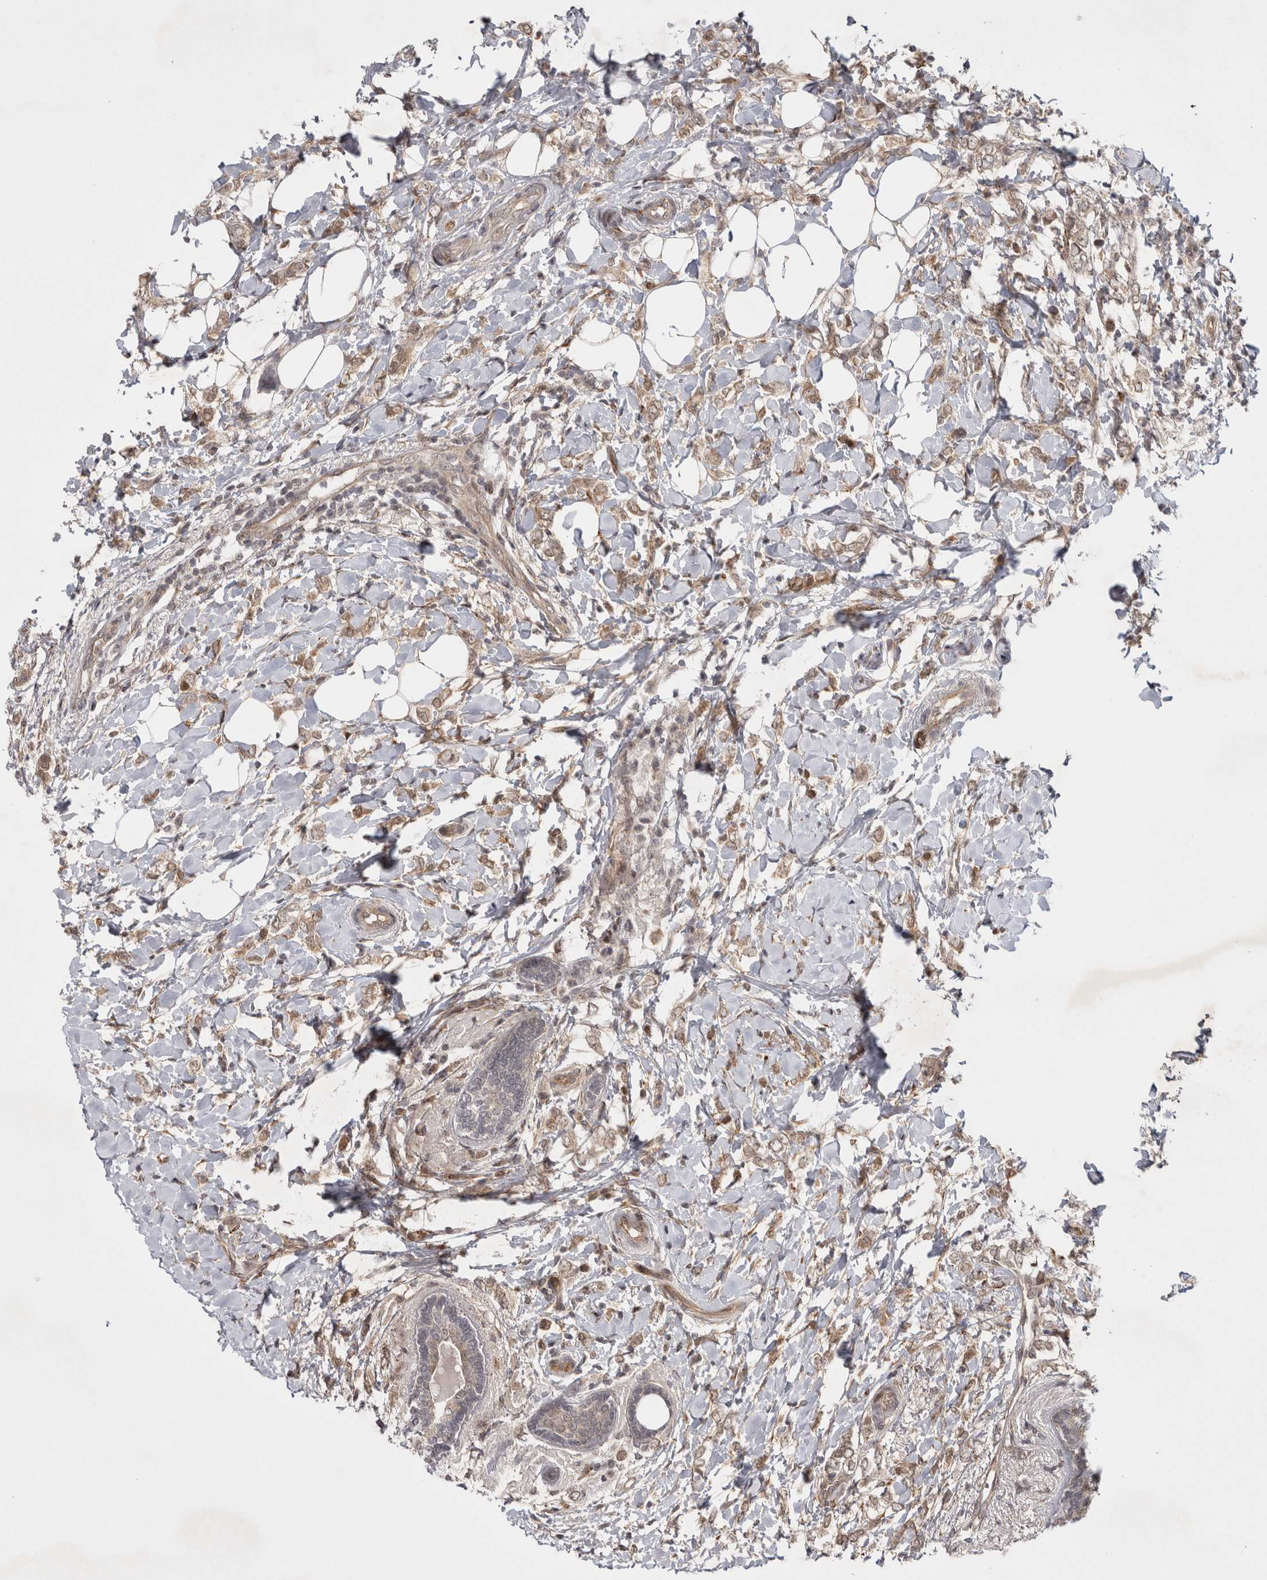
{"staining": {"intensity": "weak", "quantity": ">75%", "location": "cytoplasmic/membranous,nuclear"}, "tissue": "breast cancer", "cell_type": "Tumor cells", "image_type": "cancer", "snomed": [{"axis": "morphology", "description": "Normal tissue, NOS"}, {"axis": "morphology", "description": "Lobular carcinoma"}, {"axis": "topography", "description": "Breast"}], "caption": "Breast lobular carcinoma was stained to show a protein in brown. There is low levels of weak cytoplasmic/membranous and nuclear positivity in about >75% of tumor cells.", "gene": "ZNF318", "patient": {"sex": "female", "age": 47}}